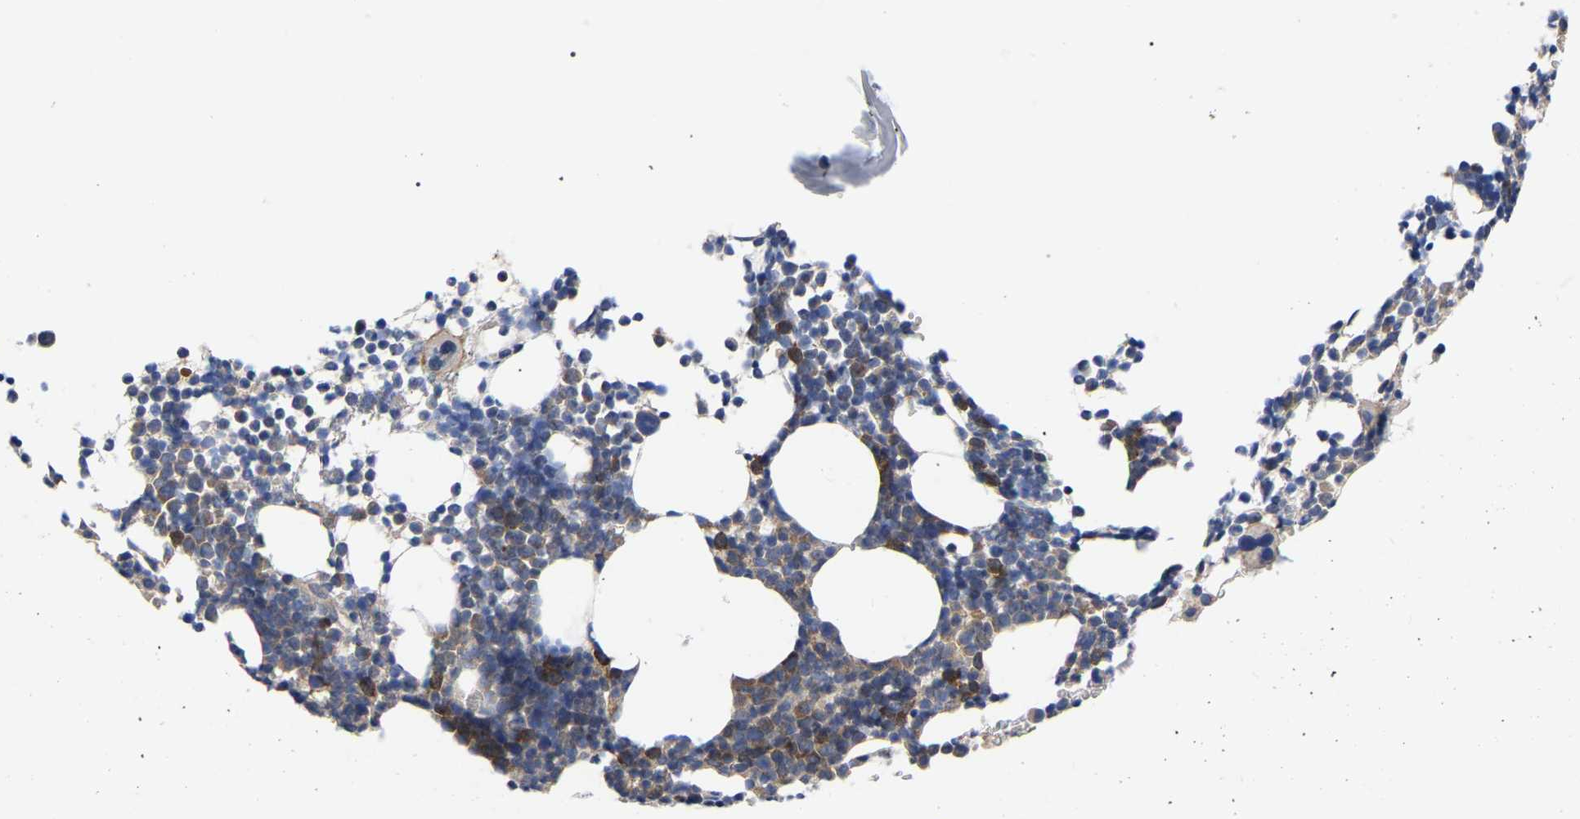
{"staining": {"intensity": "moderate", "quantity": "<25%", "location": "cytoplasmic/membranous"}, "tissue": "bone marrow", "cell_type": "Hematopoietic cells", "image_type": "normal", "snomed": [{"axis": "morphology", "description": "Normal tissue, NOS"}, {"axis": "morphology", "description": "Inflammation, NOS"}, {"axis": "topography", "description": "Bone marrow"}], "caption": "Benign bone marrow was stained to show a protein in brown. There is low levels of moderate cytoplasmic/membranous positivity in approximately <25% of hematopoietic cells. (Stains: DAB (3,3'-diaminobenzidine) in brown, nuclei in blue, Microscopy: brightfield microscopy at high magnification).", "gene": "TCP1", "patient": {"sex": "female", "age": 67}}